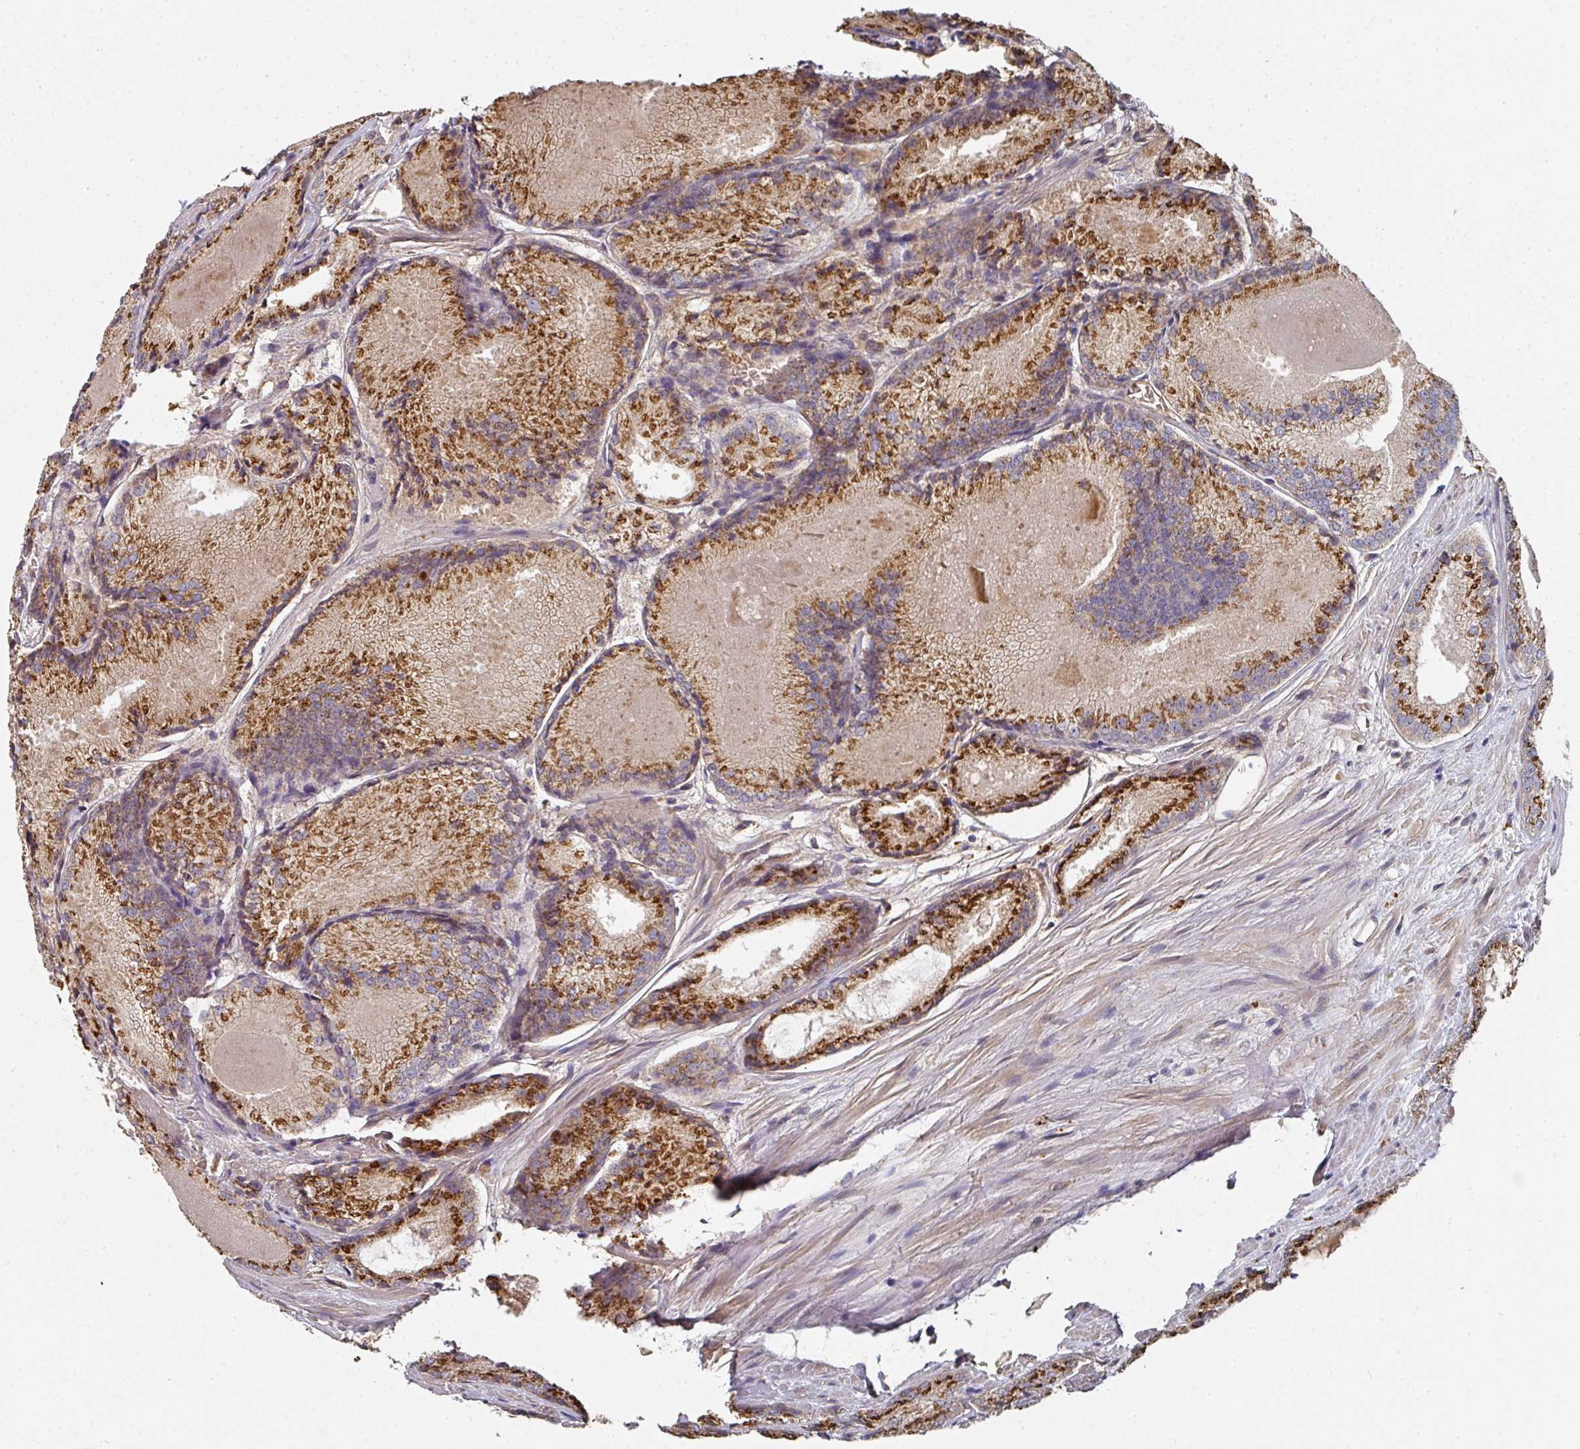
{"staining": {"intensity": "strong", "quantity": ">75%", "location": "cytoplasmic/membranous"}, "tissue": "prostate cancer", "cell_type": "Tumor cells", "image_type": "cancer", "snomed": [{"axis": "morphology", "description": "Adenocarcinoma, Low grade"}, {"axis": "topography", "description": "Prostate"}], "caption": "A brown stain shows strong cytoplasmic/membranous positivity of a protein in human prostate adenocarcinoma (low-grade) tumor cells. The protein of interest is shown in brown color, while the nuclei are stained blue.", "gene": "EDEM2", "patient": {"sex": "male", "age": 68}}